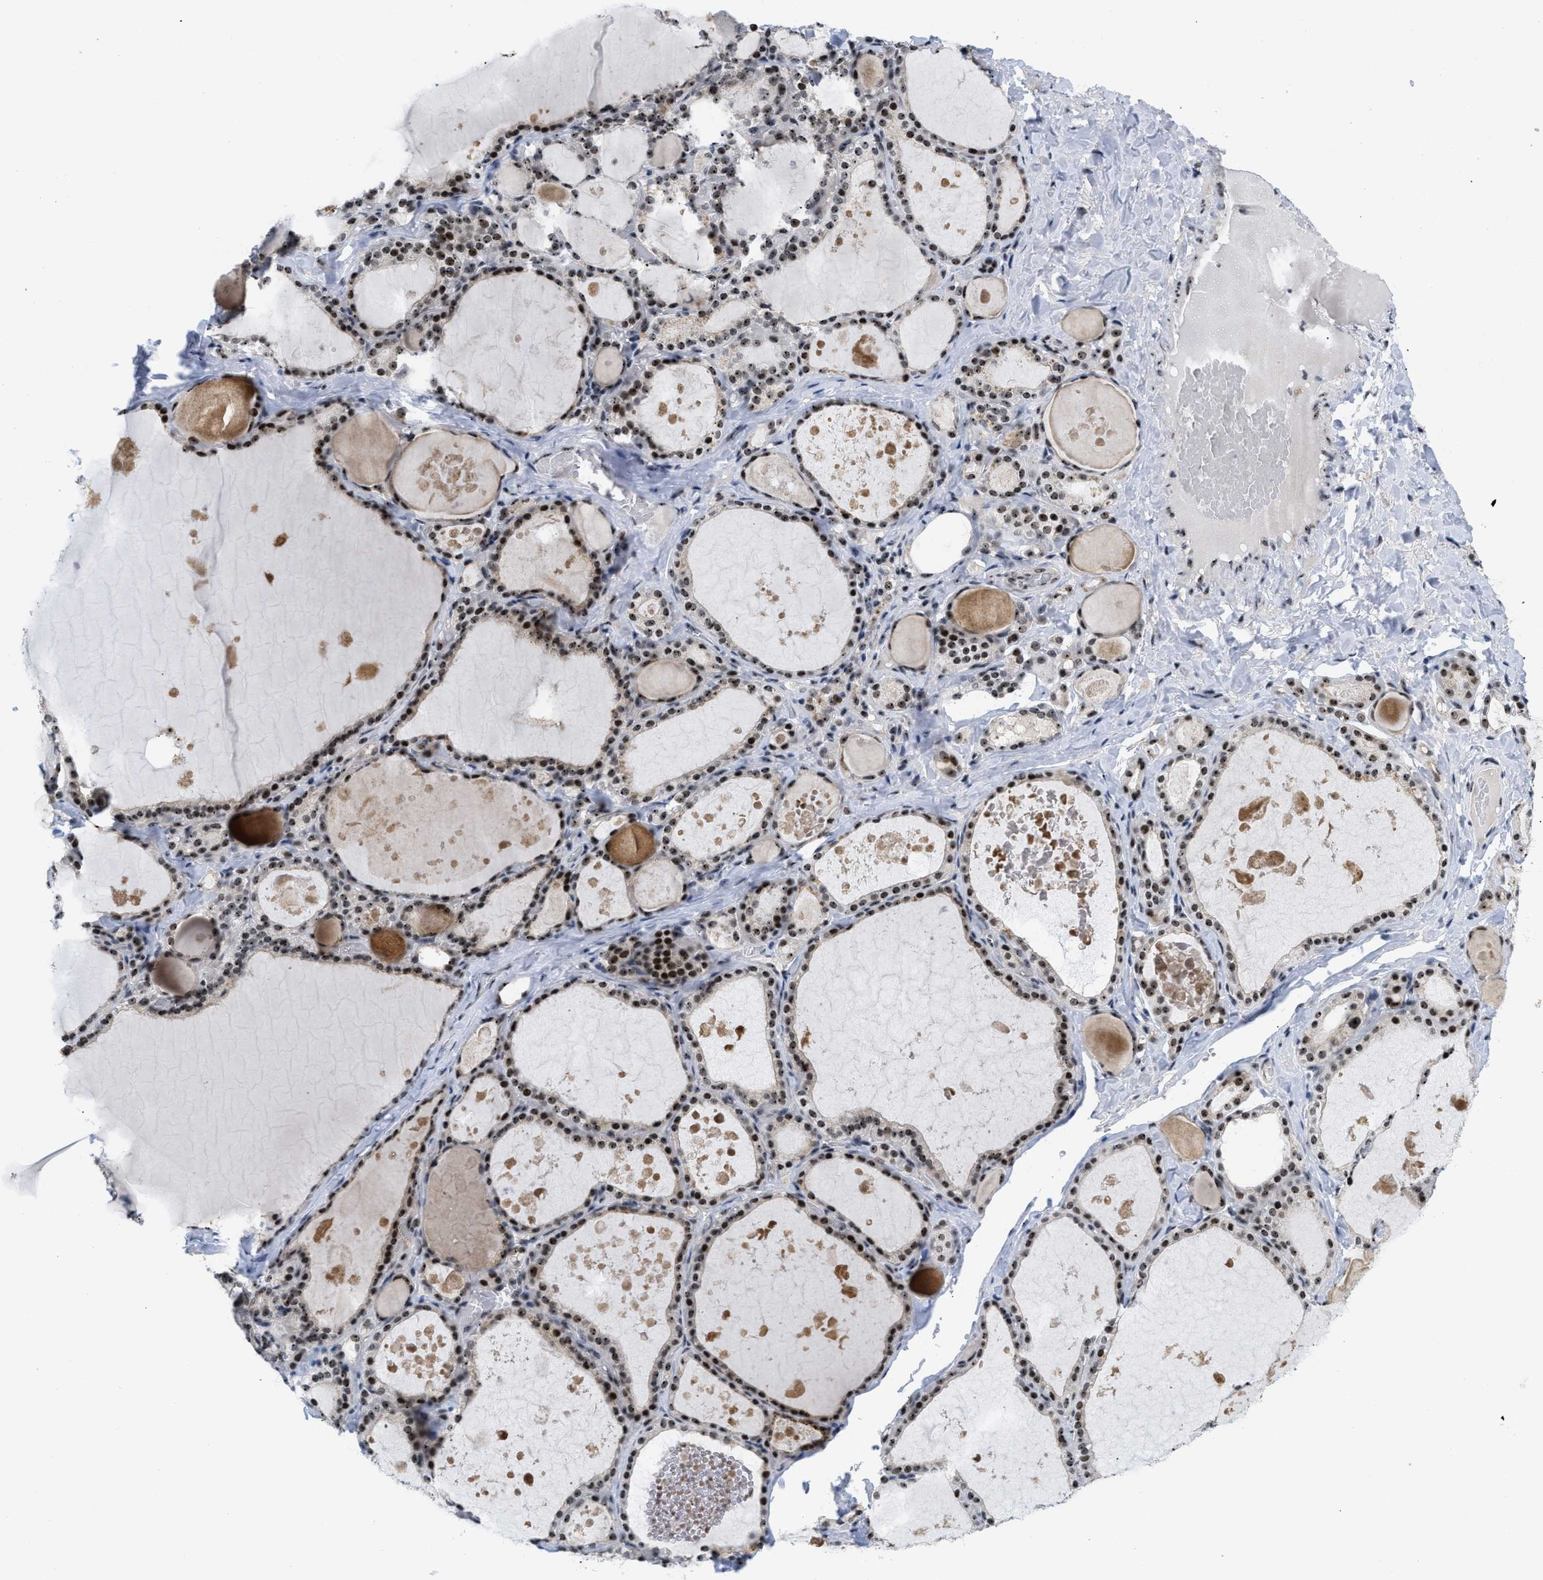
{"staining": {"intensity": "strong", "quantity": ">75%", "location": "nuclear"}, "tissue": "thyroid gland", "cell_type": "Glandular cells", "image_type": "normal", "snomed": [{"axis": "morphology", "description": "Normal tissue, NOS"}, {"axis": "topography", "description": "Thyroid gland"}], "caption": "Glandular cells demonstrate high levels of strong nuclear expression in approximately >75% of cells in normal human thyroid gland. The staining was performed using DAB (3,3'-diaminobenzidine), with brown indicating positive protein expression. Nuclei are stained blue with hematoxylin.", "gene": "NOP58", "patient": {"sex": "male", "age": 56}}